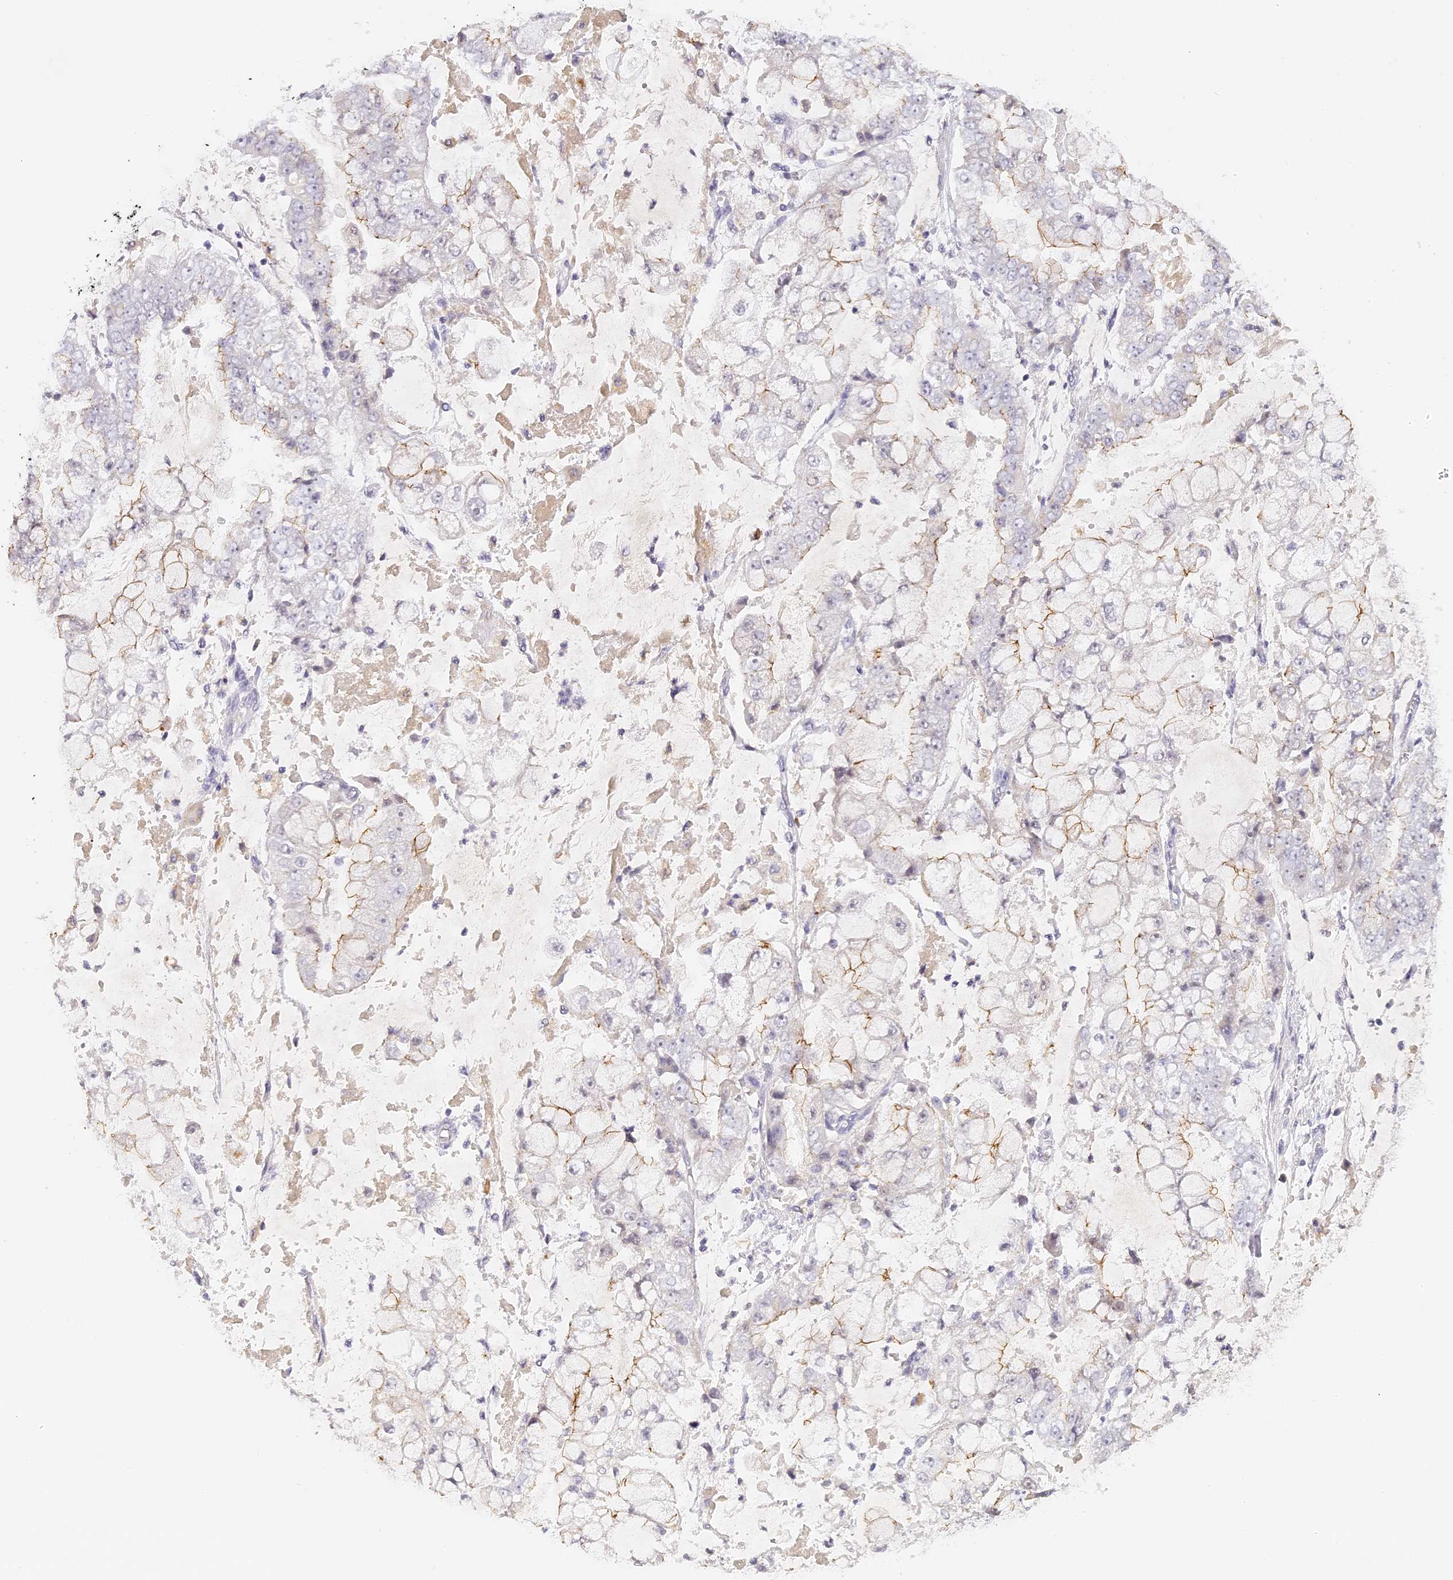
{"staining": {"intensity": "weak", "quantity": "<25%", "location": "cytoplasmic/membranous"}, "tissue": "stomach cancer", "cell_type": "Tumor cells", "image_type": "cancer", "snomed": [{"axis": "morphology", "description": "Adenocarcinoma, NOS"}, {"axis": "topography", "description": "Stomach"}], "caption": "Stomach cancer was stained to show a protein in brown. There is no significant staining in tumor cells.", "gene": "ELL3", "patient": {"sex": "male", "age": 76}}